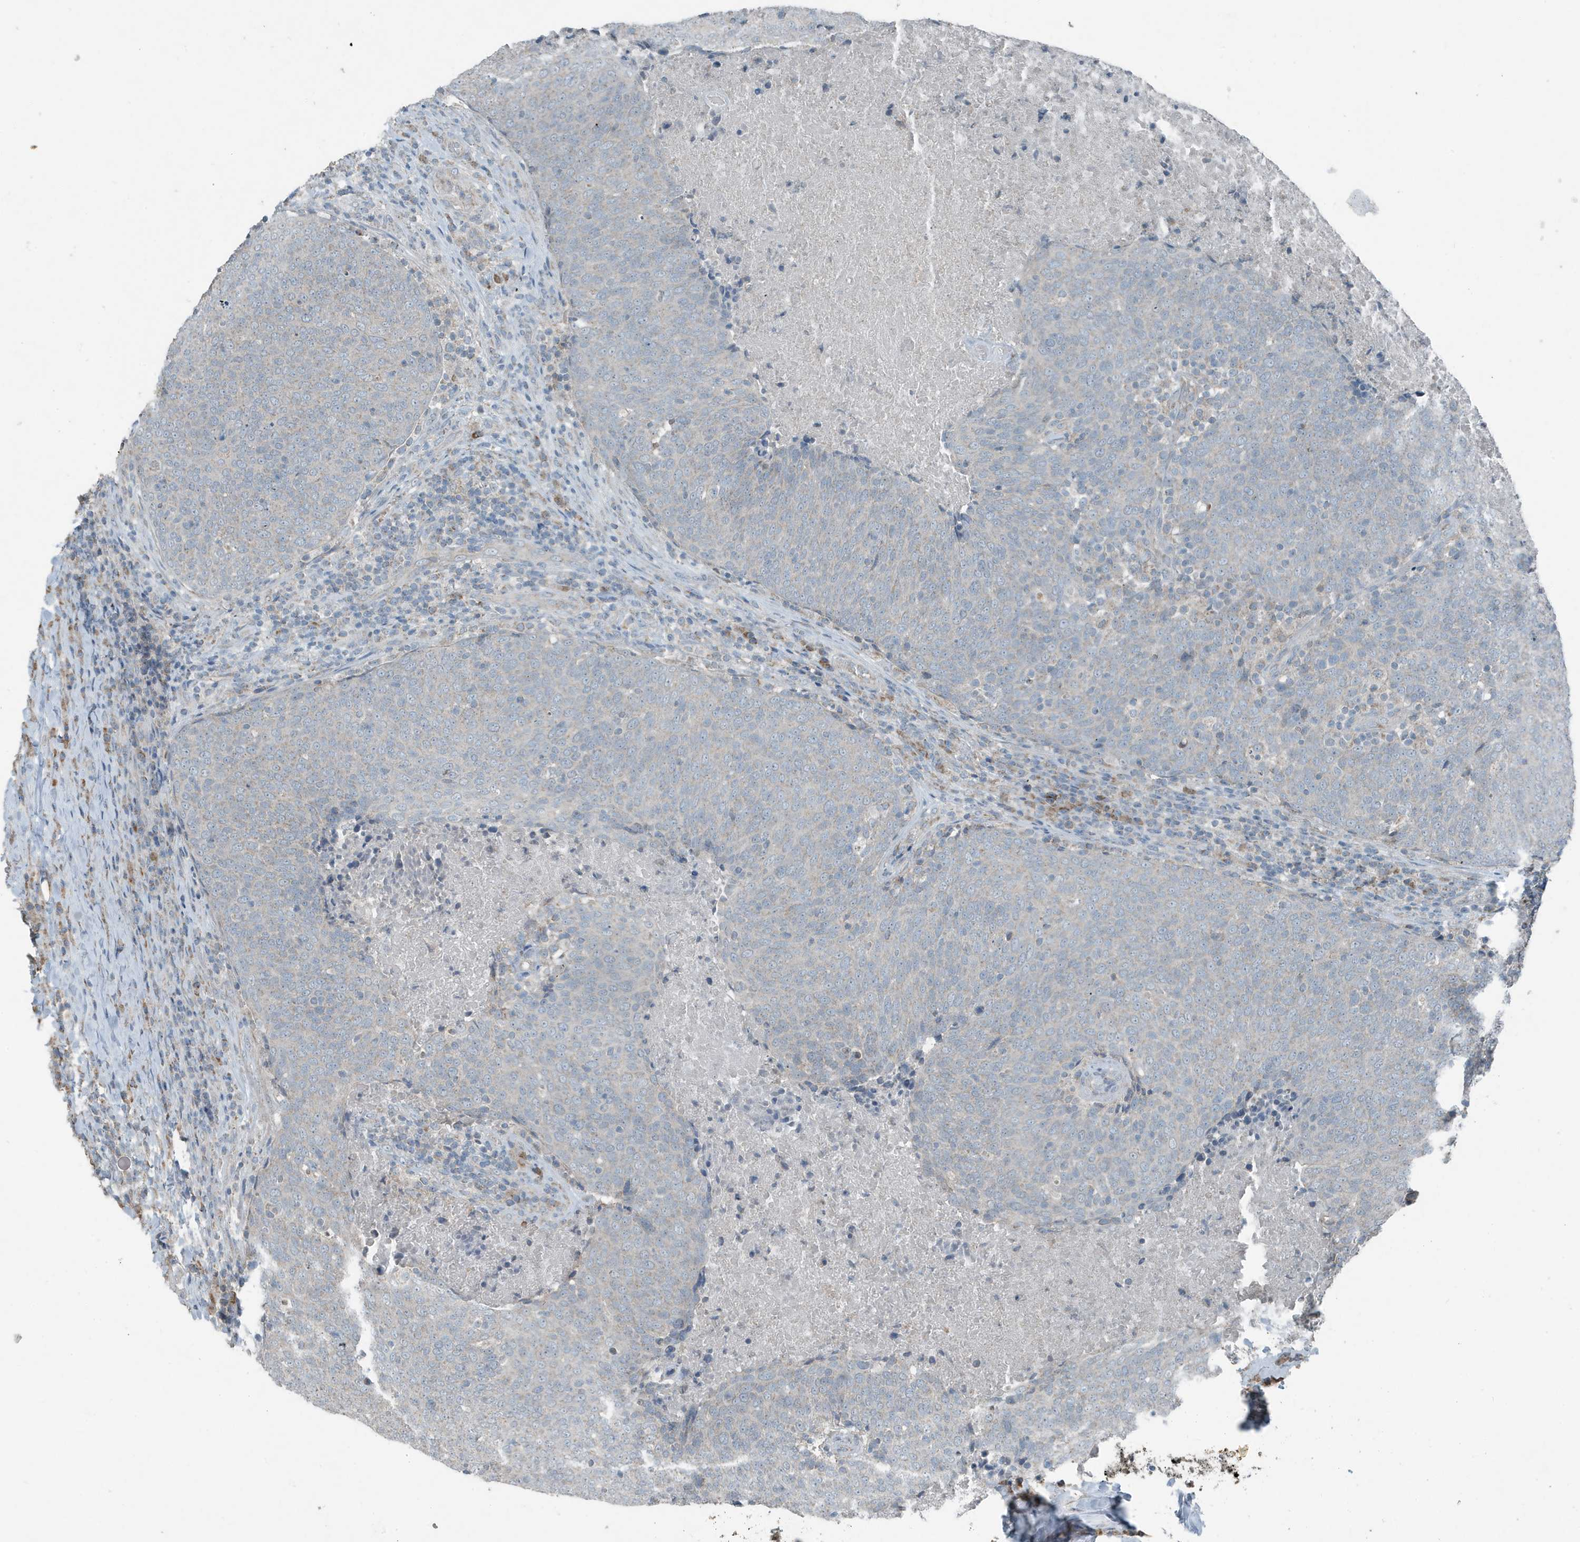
{"staining": {"intensity": "negative", "quantity": "none", "location": "none"}, "tissue": "head and neck cancer", "cell_type": "Tumor cells", "image_type": "cancer", "snomed": [{"axis": "morphology", "description": "Squamous cell carcinoma, NOS"}, {"axis": "morphology", "description": "Squamous cell carcinoma, metastatic, NOS"}, {"axis": "topography", "description": "Lymph node"}, {"axis": "topography", "description": "Head-Neck"}], "caption": "Immunohistochemical staining of human head and neck cancer shows no significant expression in tumor cells.", "gene": "MT-CYB", "patient": {"sex": "male", "age": 62}}